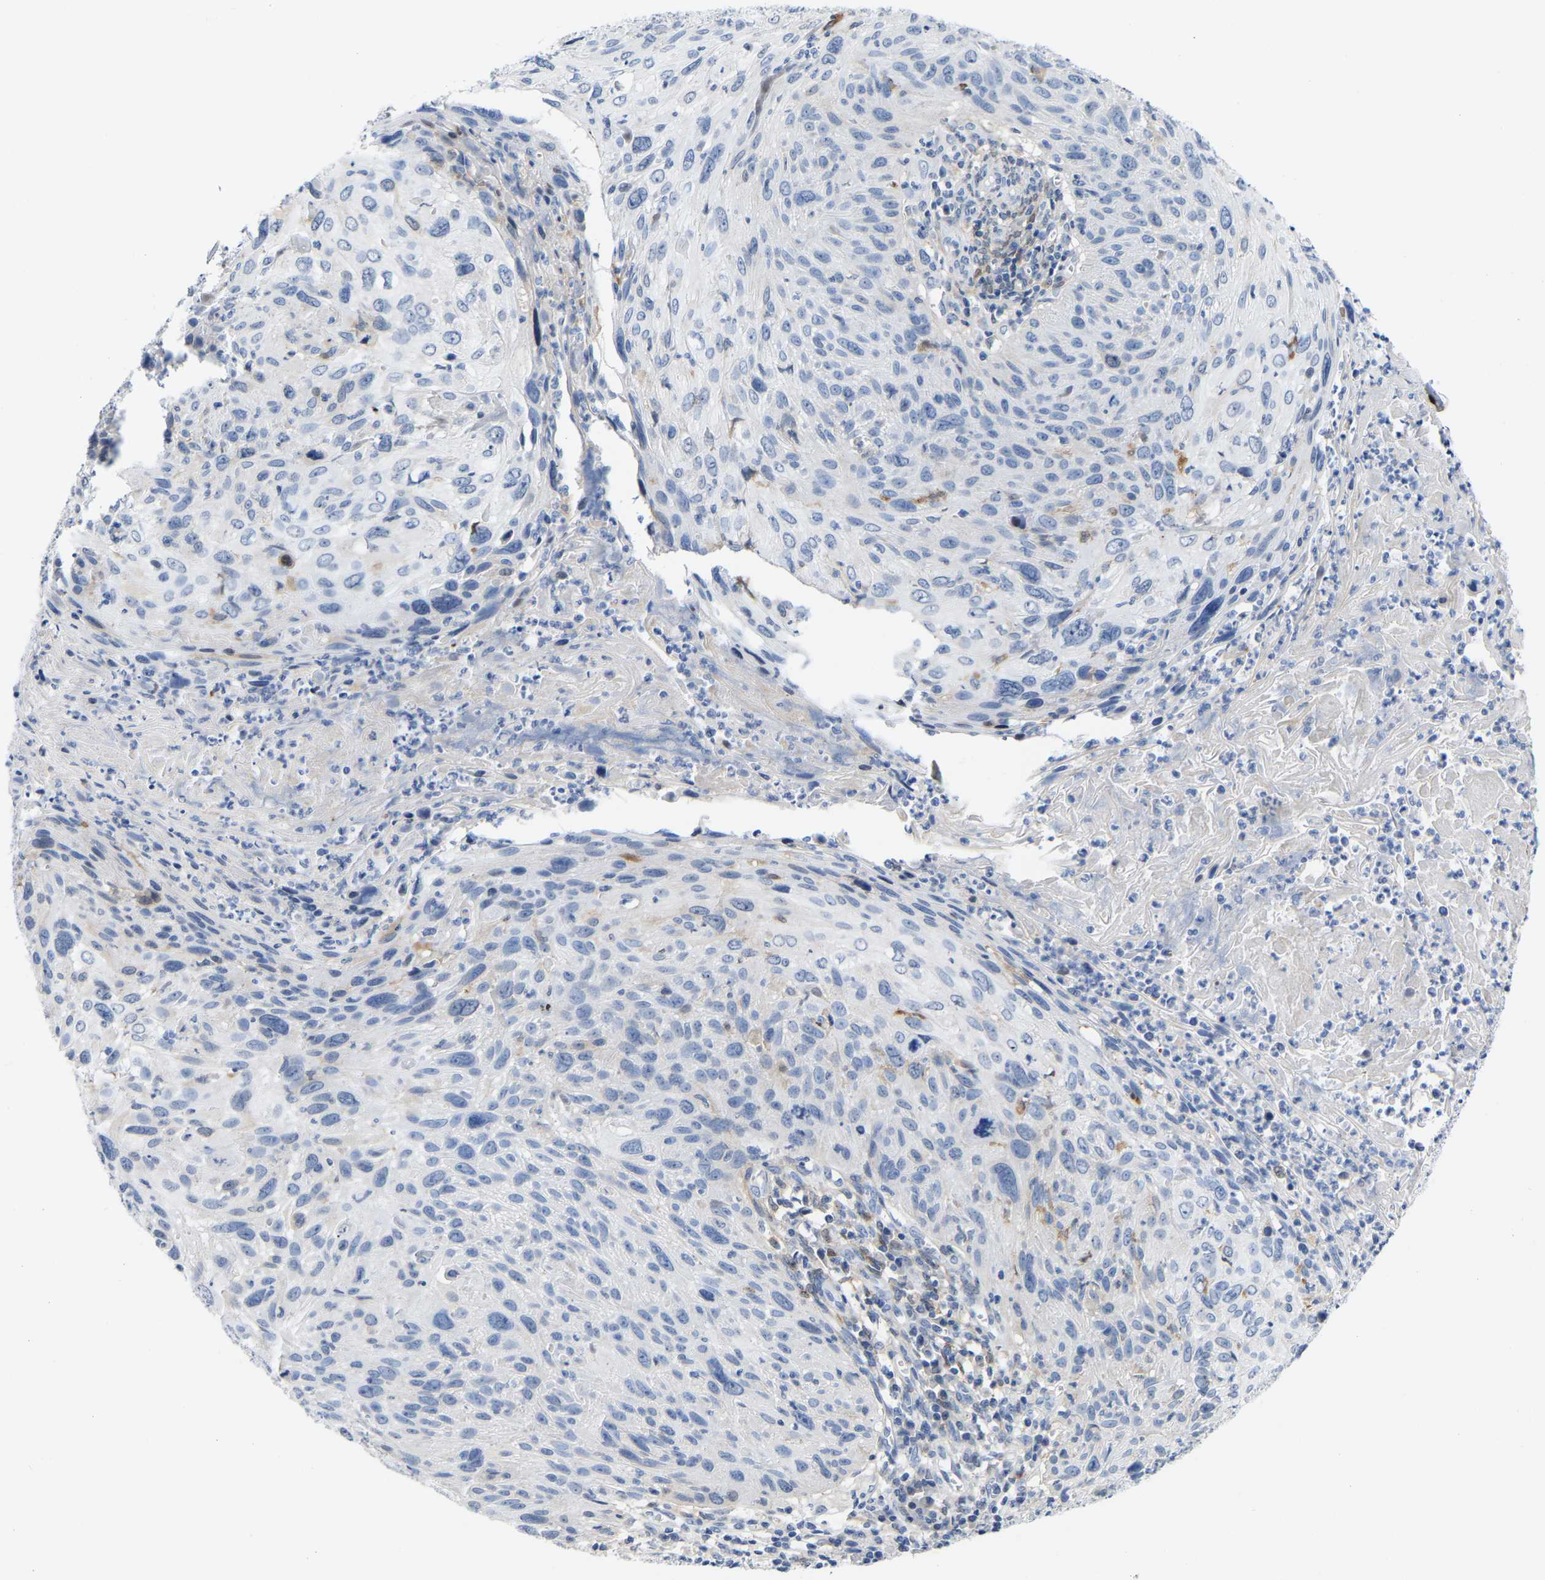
{"staining": {"intensity": "negative", "quantity": "none", "location": "none"}, "tissue": "cervical cancer", "cell_type": "Tumor cells", "image_type": "cancer", "snomed": [{"axis": "morphology", "description": "Squamous cell carcinoma, NOS"}, {"axis": "topography", "description": "Cervix"}], "caption": "The histopathology image demonstrates no significant staining in tumor cells of cervical cancer (squamous cell carcinoma). (Immunohistochemistry, brightfield microscopy, high magnification).", "gene": "ABTB2", "patient": {"sex": "female", "age": 51}}